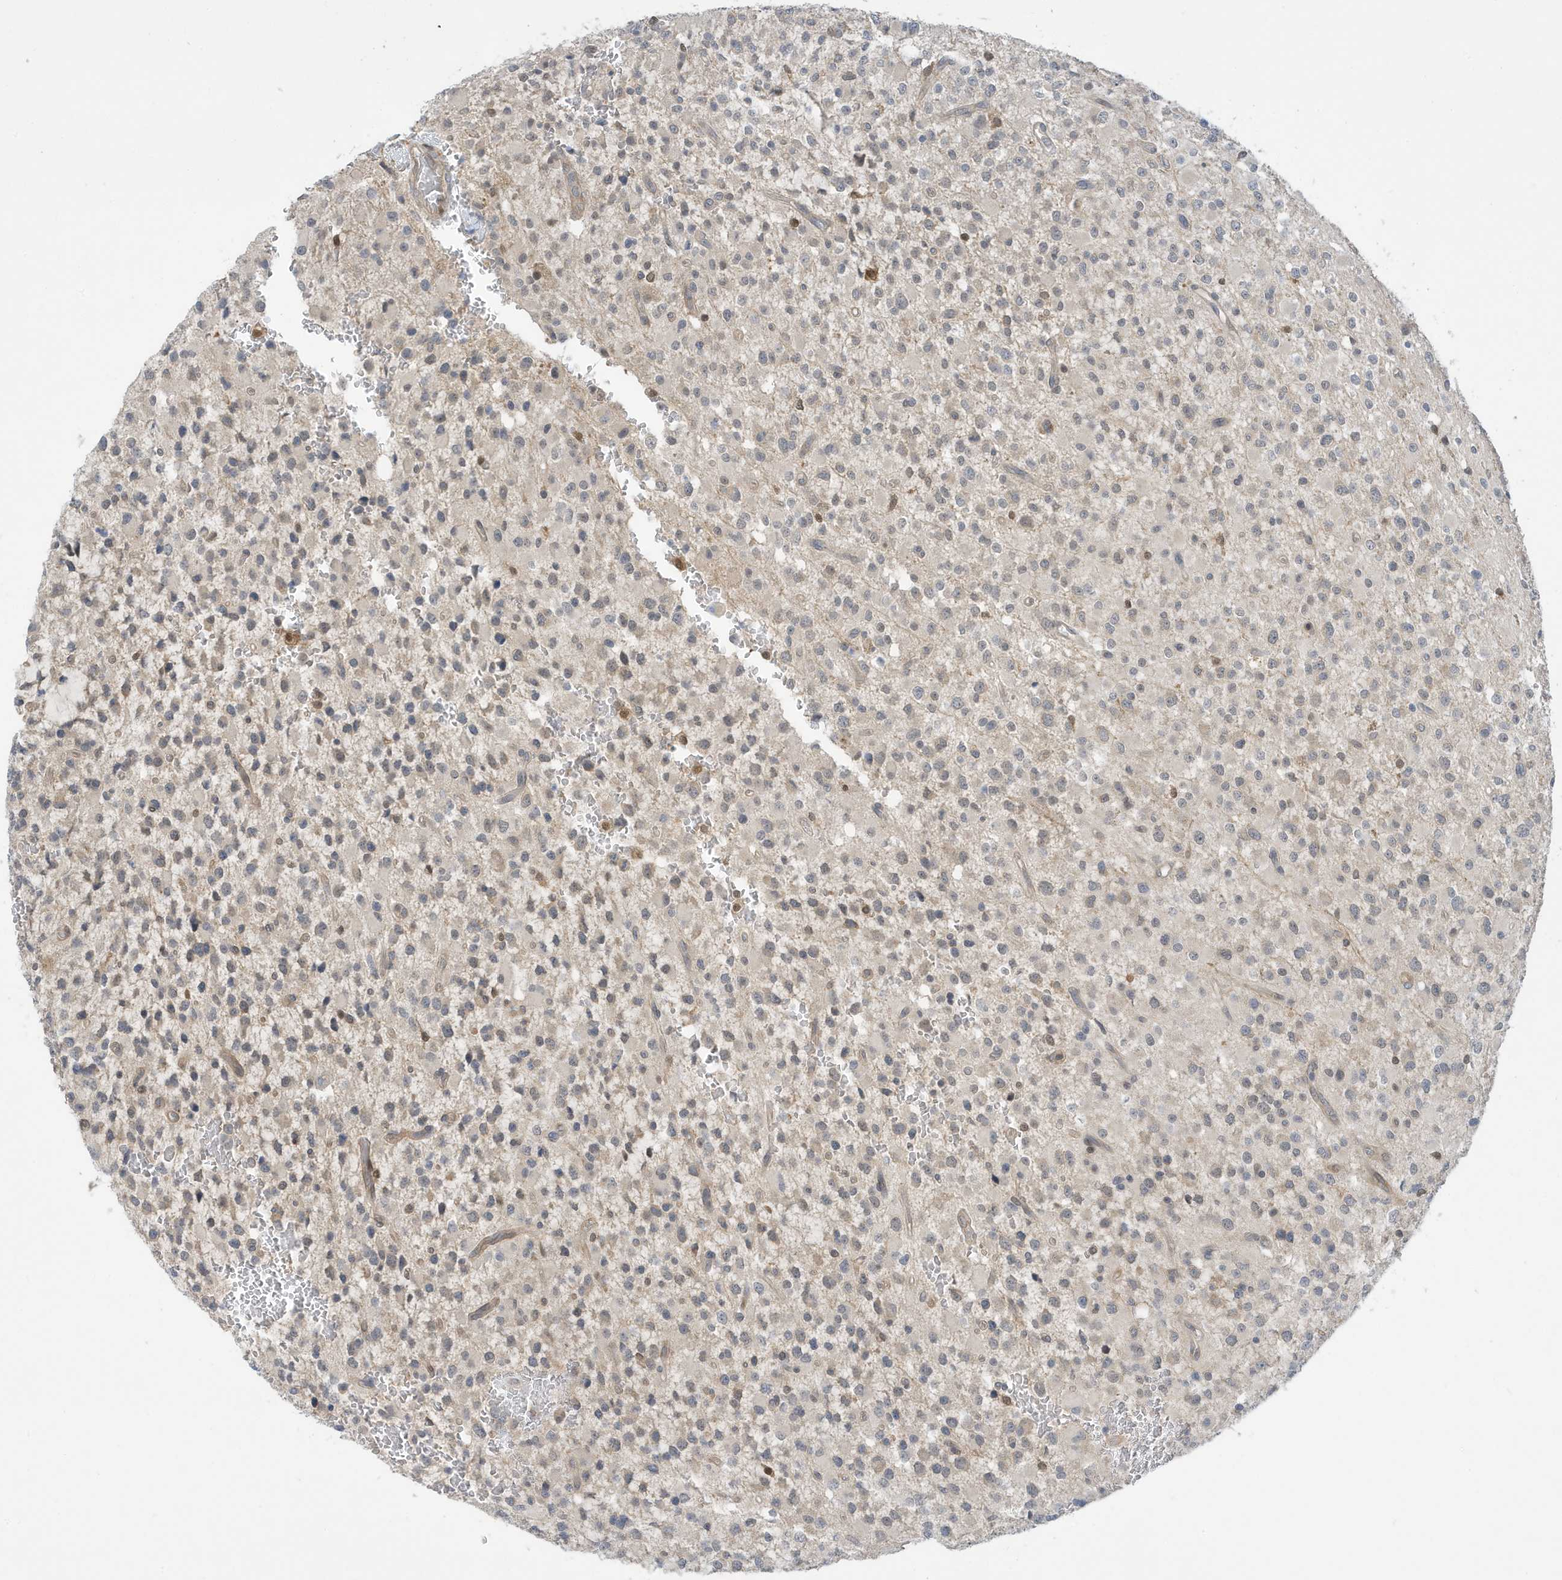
{"staining": {"intensity": "weak", "quantity": "25%-75%", "location": "cytoplasmic/membranous"}, "tissue": "glioma", "cell_type": "Tumor cells", "image_type": "cancer", "snomed": [{"axis": "morphology", "description": "Glioma, malignant, High grade"}, {"axis": "topography", "description": "Brain"}], "caption": "Protein staining demonstrates weak cytoplasmic/membranous staining in approximately 25%-75% of tumor cells in glioma.", "gene": "NCOA7", "patient": {"sex": "male", "age": 34}}